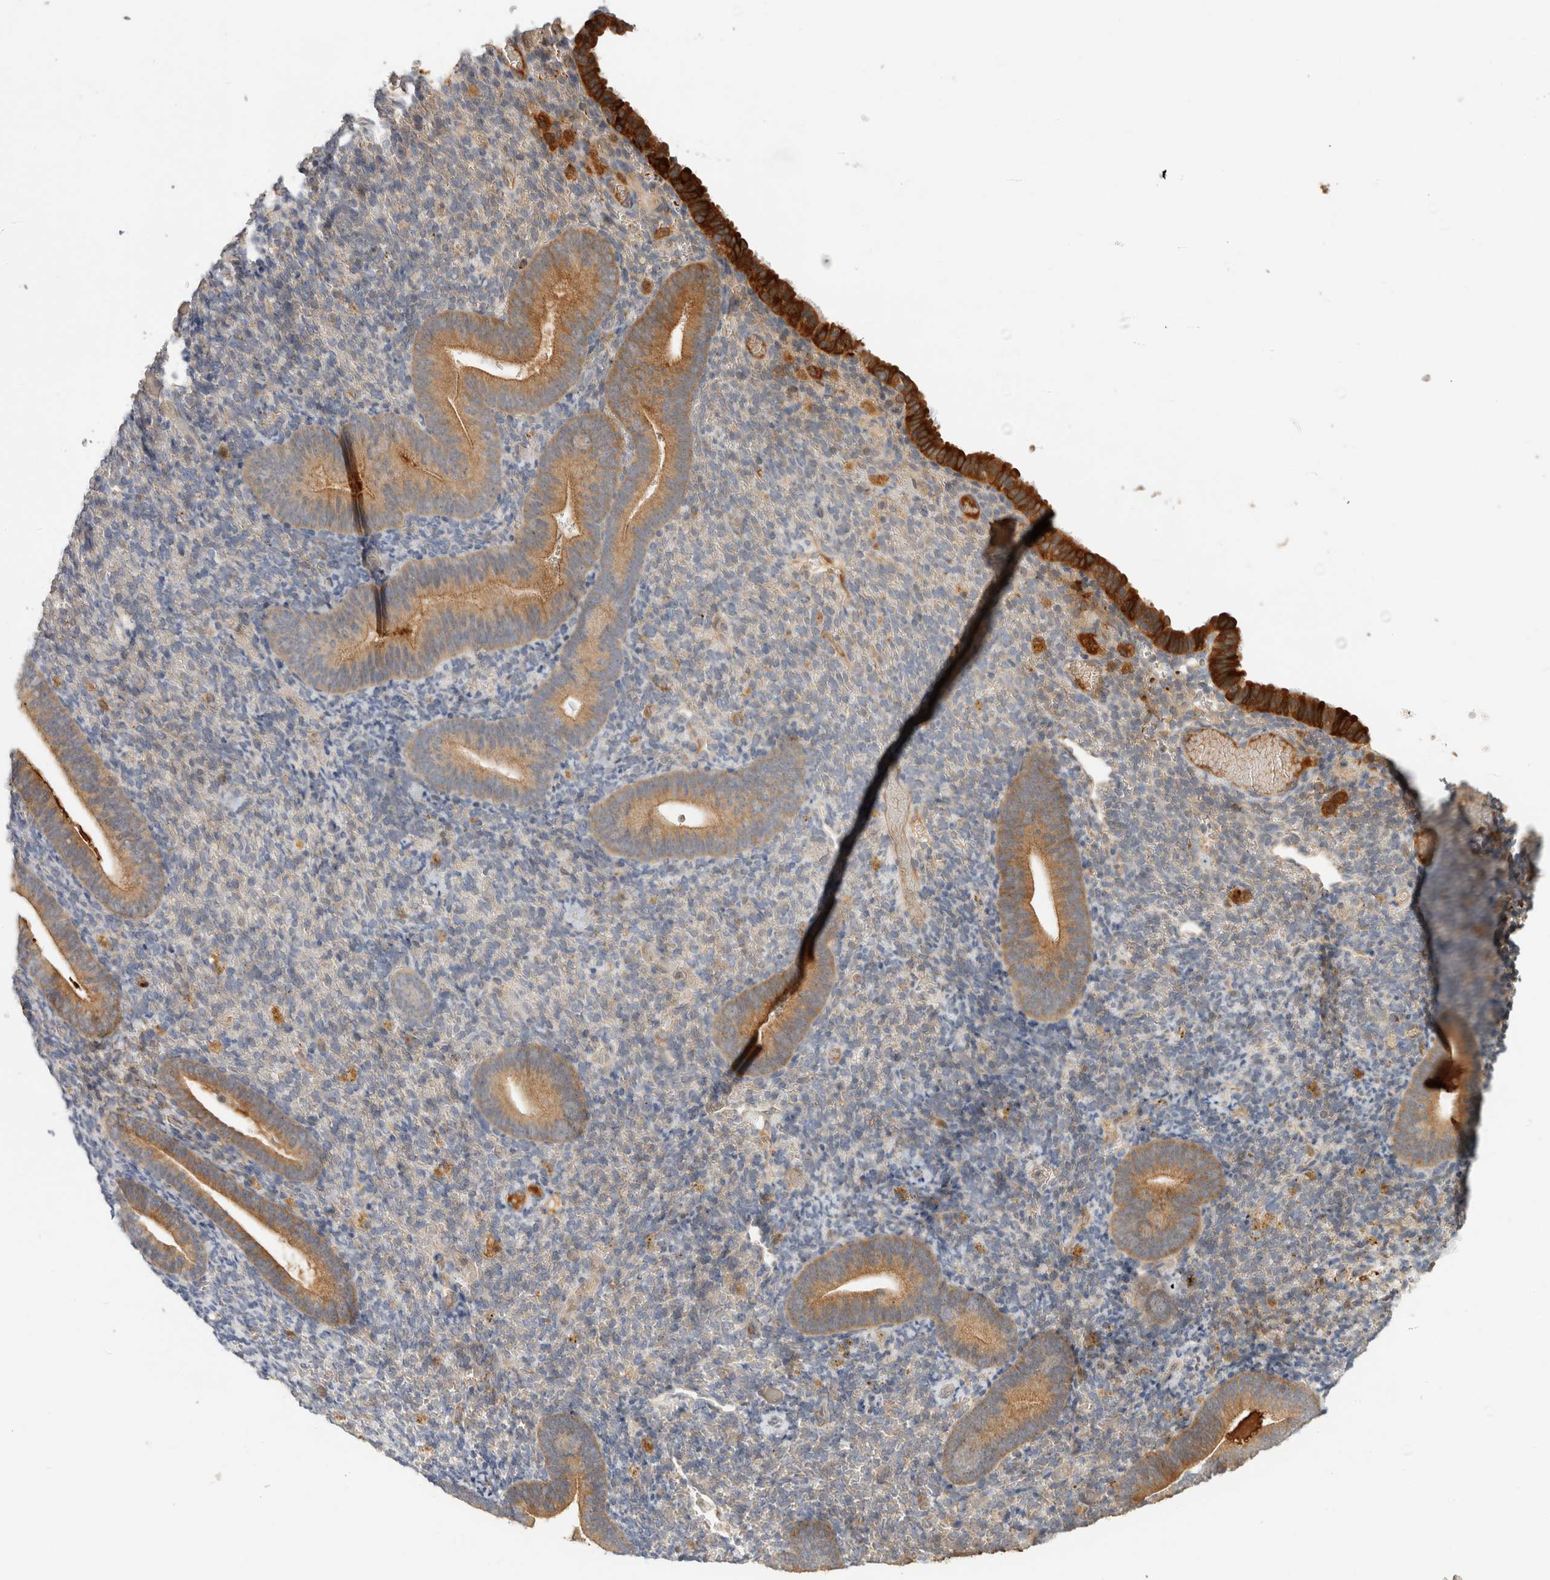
{"staining": {"intensity": "weak", "quantity": "<25%", "location": "cytoplasmic/membranous"}, "tissue": "endometrium", "cell_type": "Cells in endometrial stroma", "image_type": "normal", "snomed": [{"axis": "morphology", "description": "Normal tissue, NOS"}, {"axis": "topography", "description": "Endometrium"}], "caption": "Immunohistochemistry (IHC) image of unremarkable endometrium: endometrium stained with DAB displays no significant protein staining in cells in endometrial stroma.", "gene": "APOL2", "patient": {"sex": "female", "age": 51}}